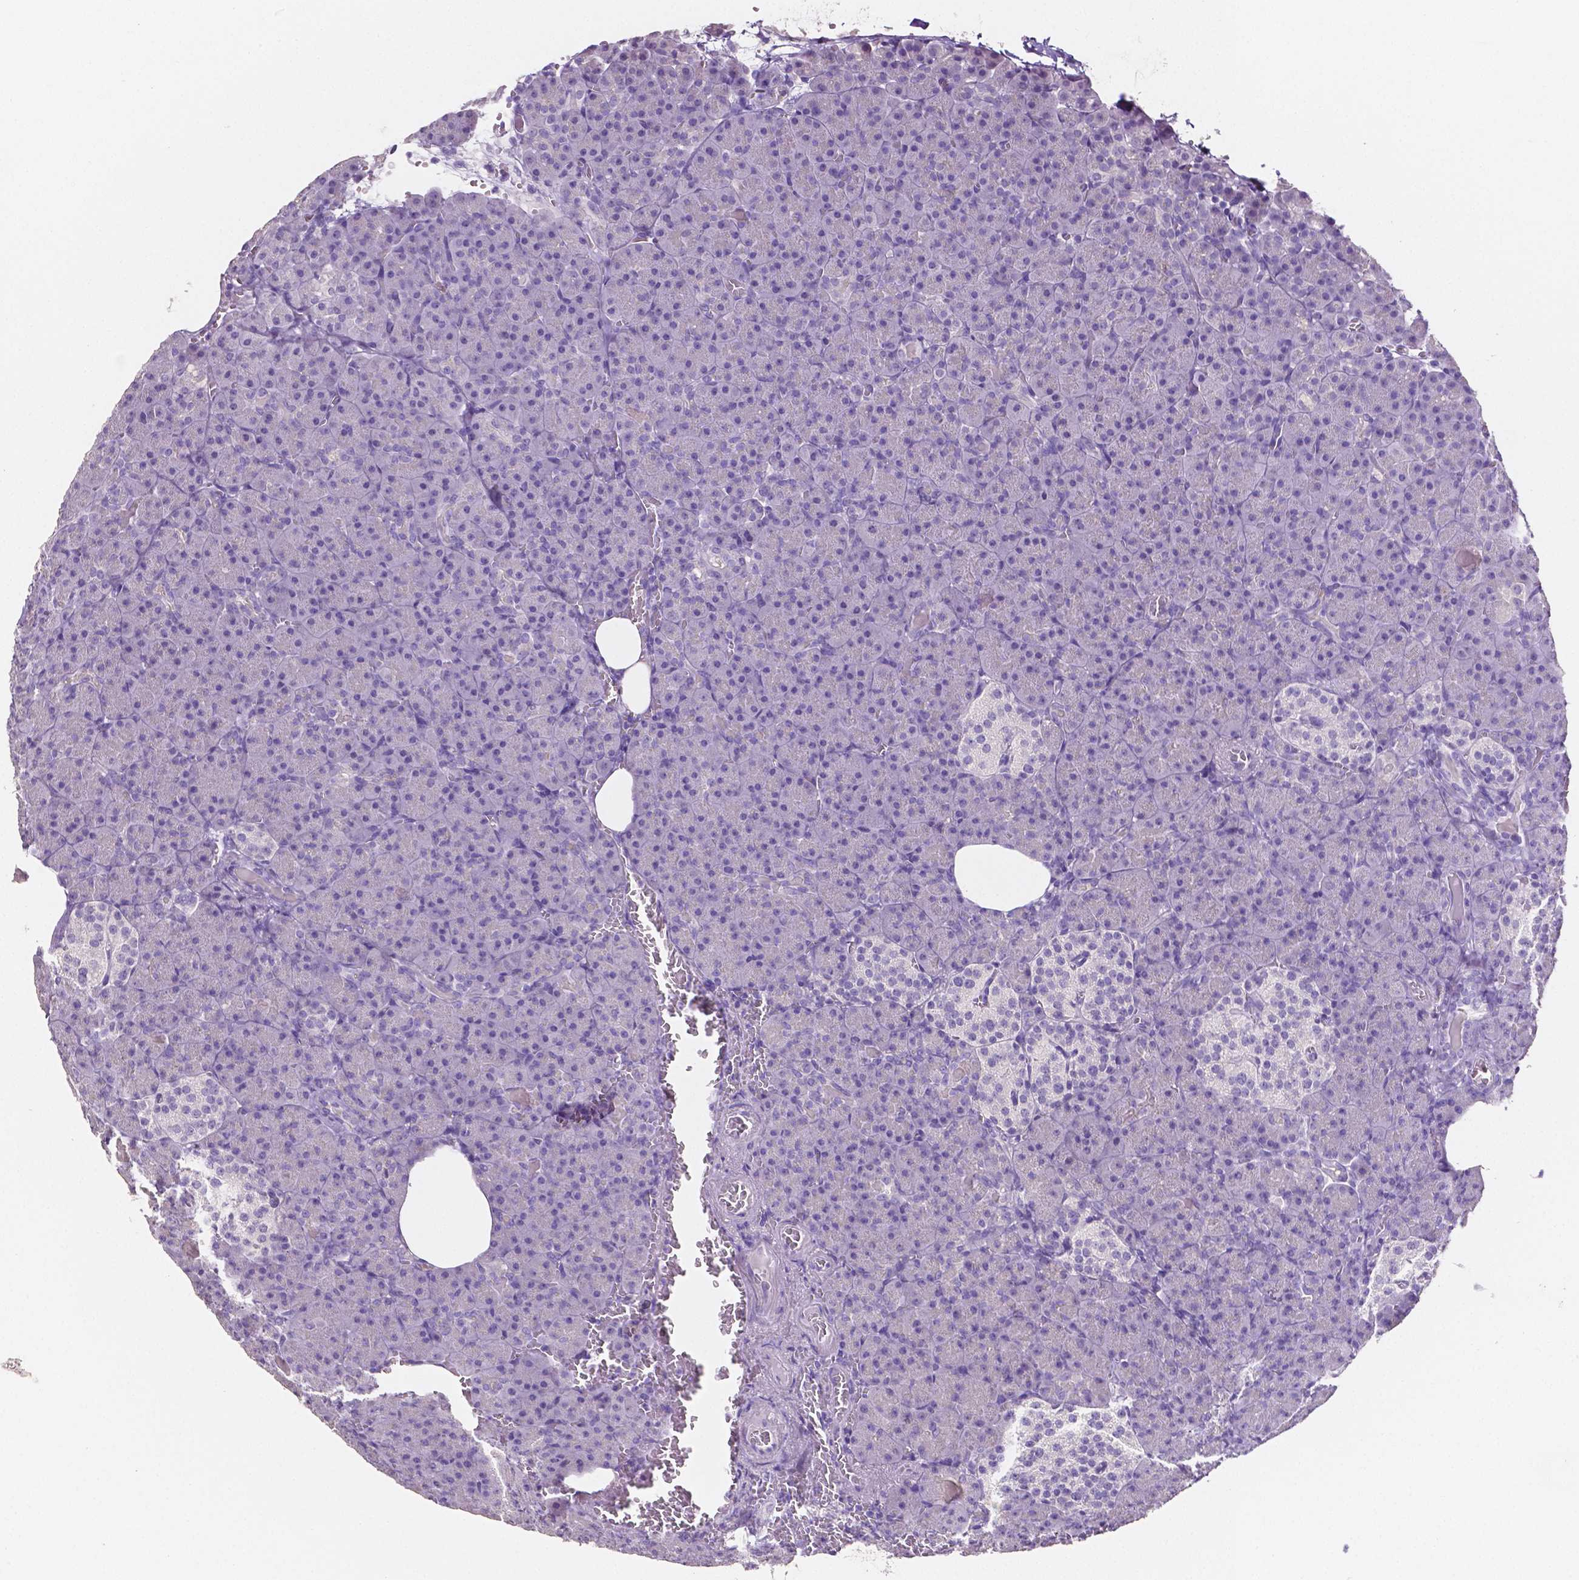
{"staining": {"intensity": "negative", "quantity": "none", "location": "none"}, "tissue": "pancreas", "cell_type": "Exocrine glandular cells", "image_type": "normal", "snomed": [{"axis": "morphology", "description": "Normal tissue, NOS"}, {"axis": "topography", "description": "Pancreas"}], "caption": "Protein analysis of benign pancreas demonstrates no significant staining in exocrine glandular cells.", "gene": "SLC22A2", "patient": {"sex": "female", "age": 74}}